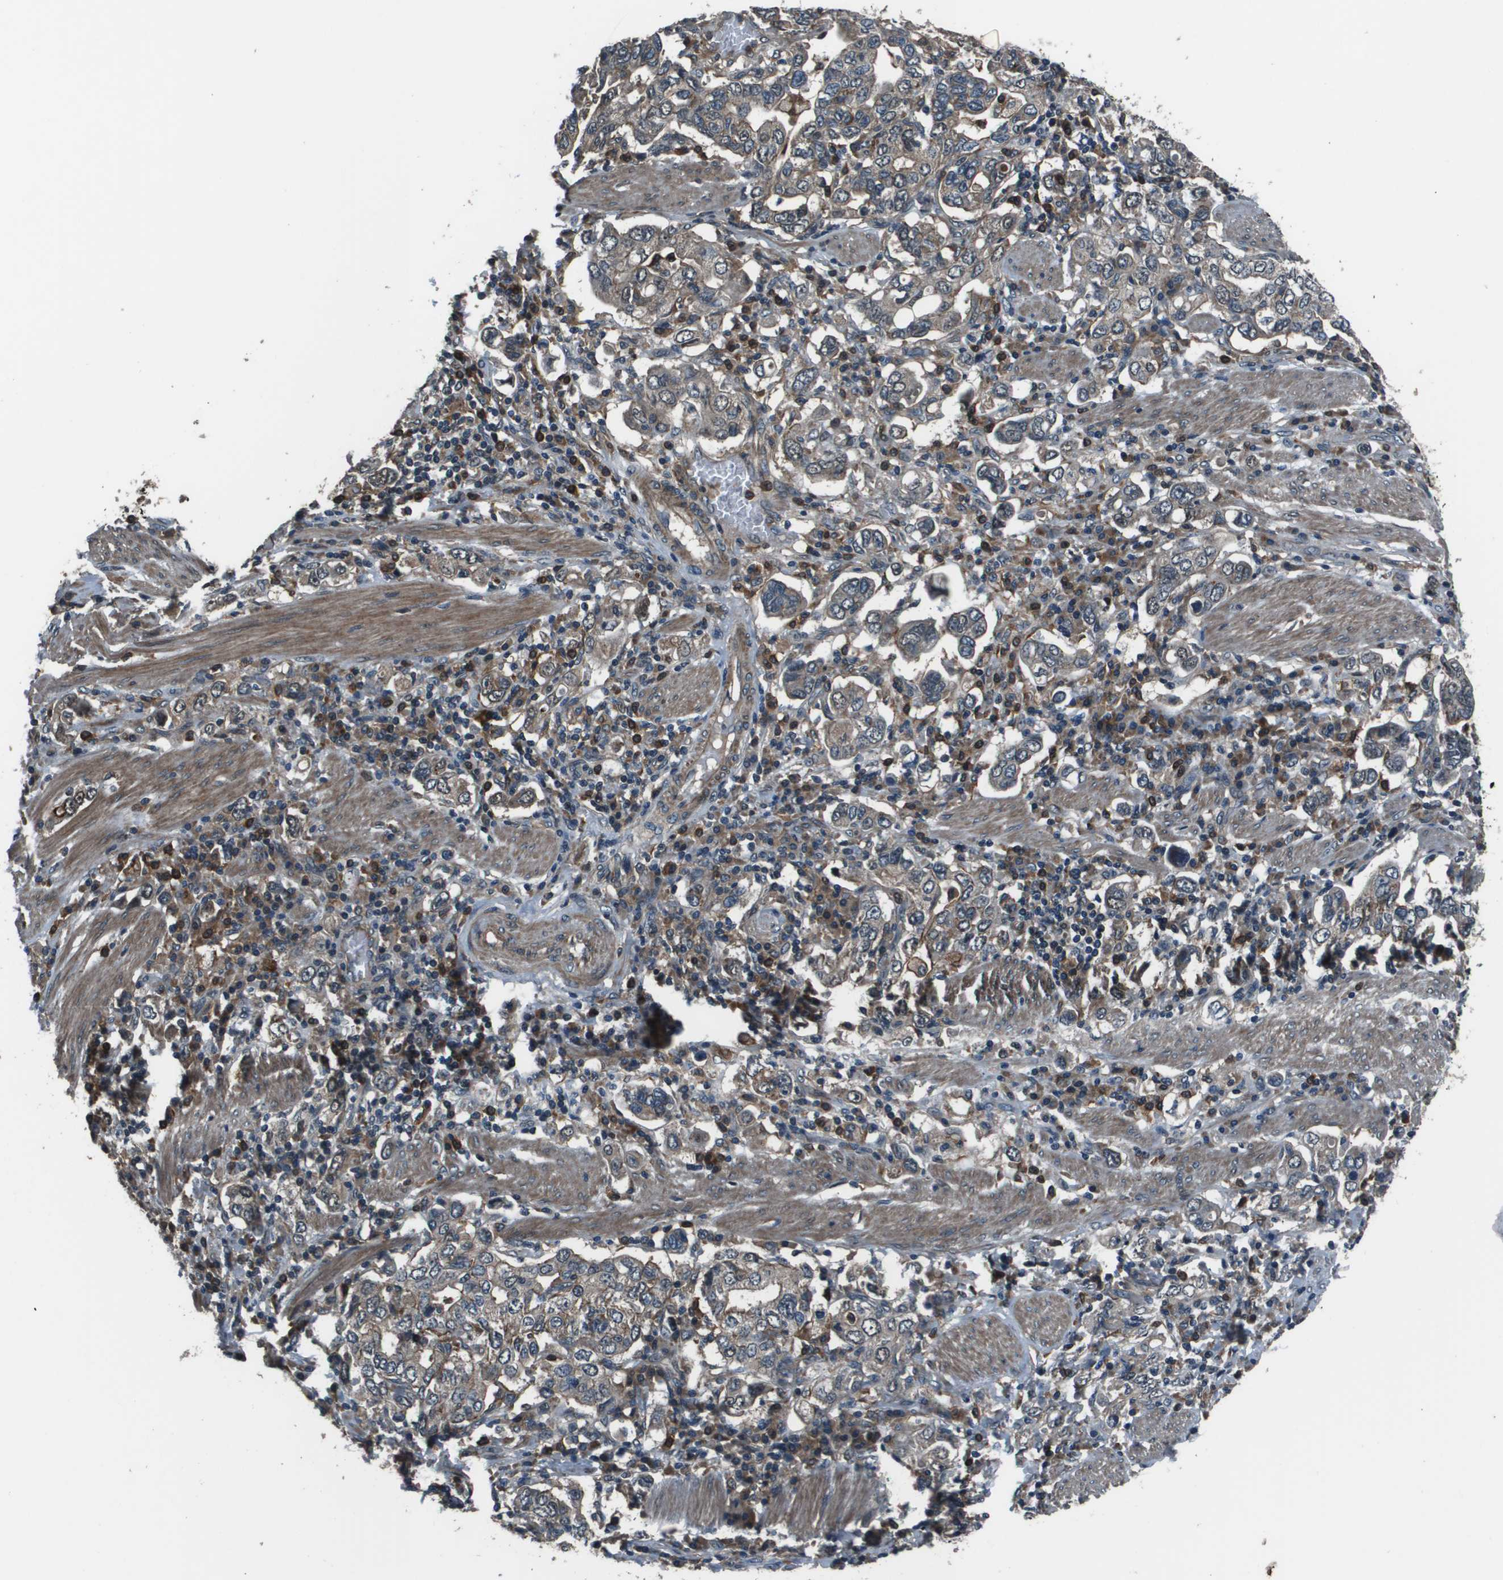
{"staining": {"intensity": "strong", "quantity": "<25%", "location": "cytoplasmic/membranous"}, "tissue": "stomach cancer", "cell_type": "Tumor cells", "image_type": "cancer", "snomed": [{"axis": "morphology", "description": "Adenocarcinoma, NOS"}, {"axis": "topography", "description": "Stomach, upper"}], "caption": "This is a photomicrograph of immunohistochemistry staining of adenocarcinoma (stomach), which shows strong staining in the cytoplasmic/membranous of tumor cells.", "gene": "ARHGEF11", "patient": {"sex": "male", "age": 62}}